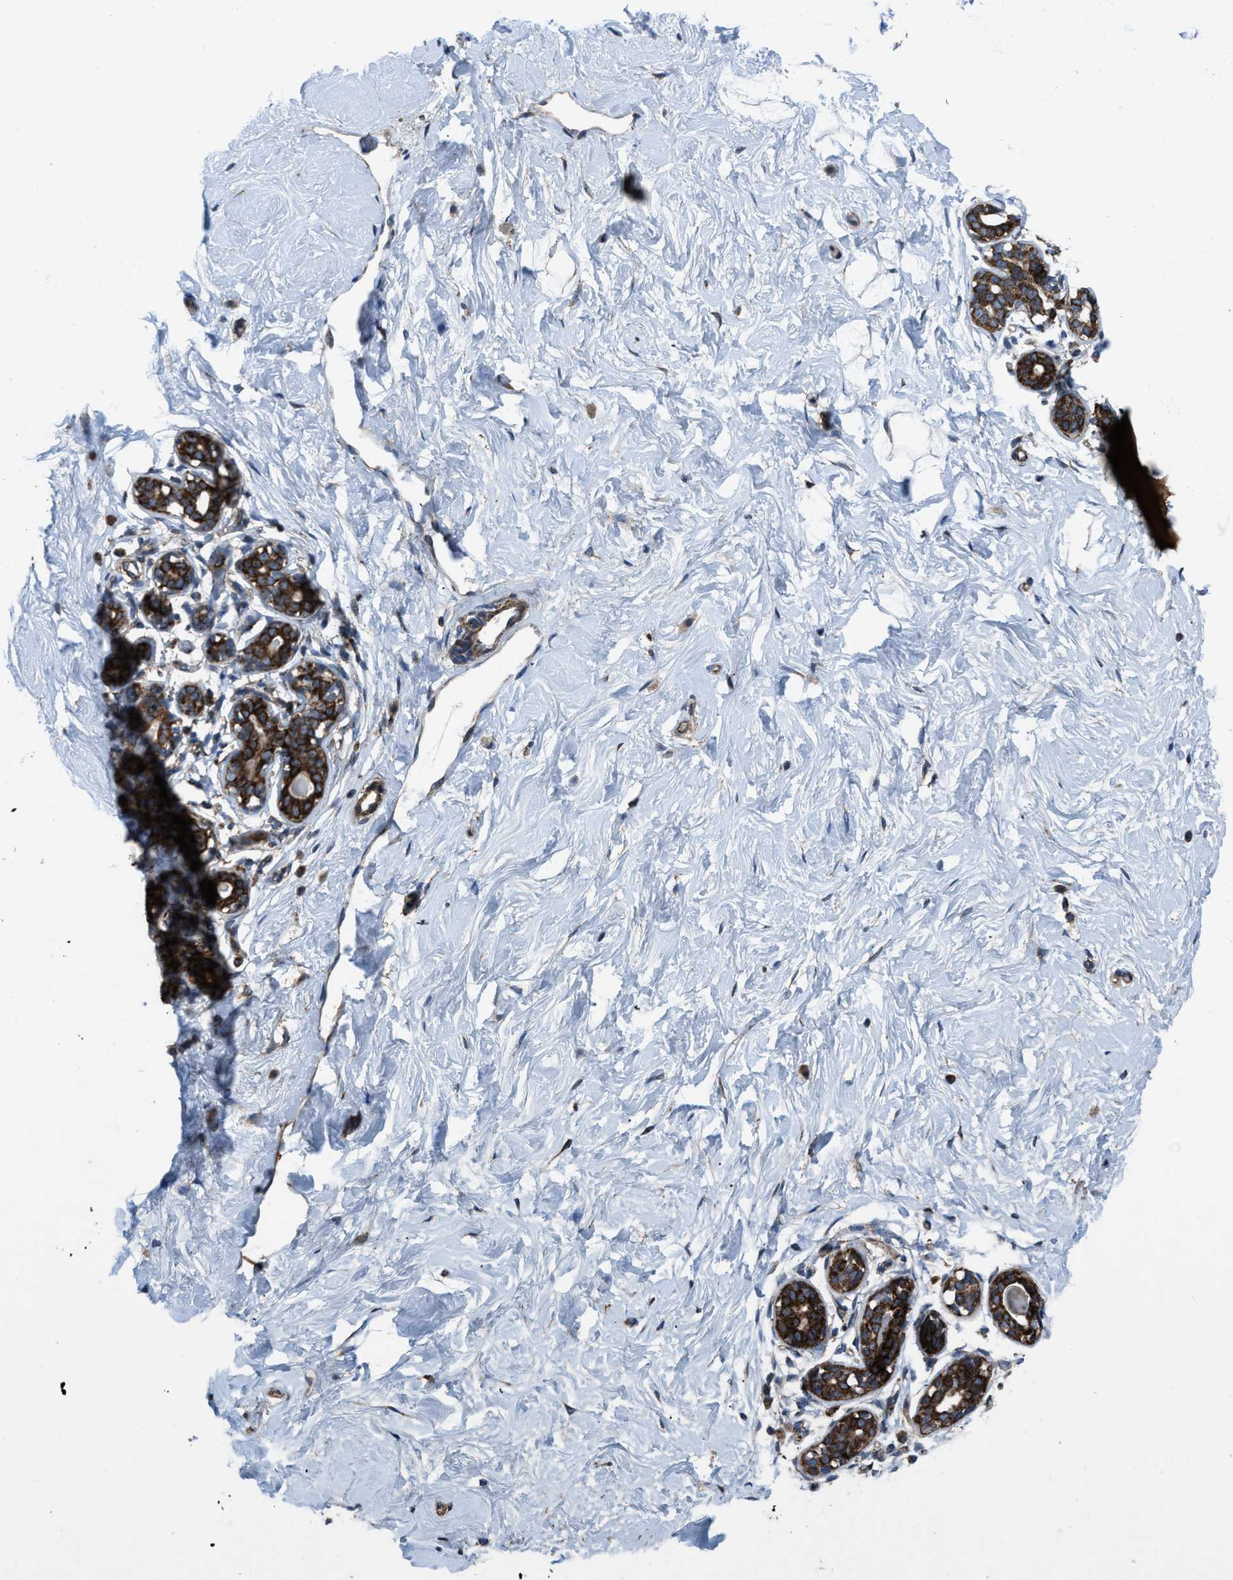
{"staining": {"intensity": "negative", "quantity": "none", "location": "none"}, "tissue": "breast", "cell_type": "Adipocytes", "image_type": "normal", "snomed": [{"axis": "morphology", "description": "Normal tissue, NOS"}, {"axis": "topography", "description": "Breast"}], "caption": "Immunohistochemistry photomicrograph of unremarkable breast: human breast stained with DAB (3,3'-diaminobenzidine) demonstrates no significant protein staining in adipocytes.", "gene": "PER3", "patient": {"sex": "female", "age": 23}}